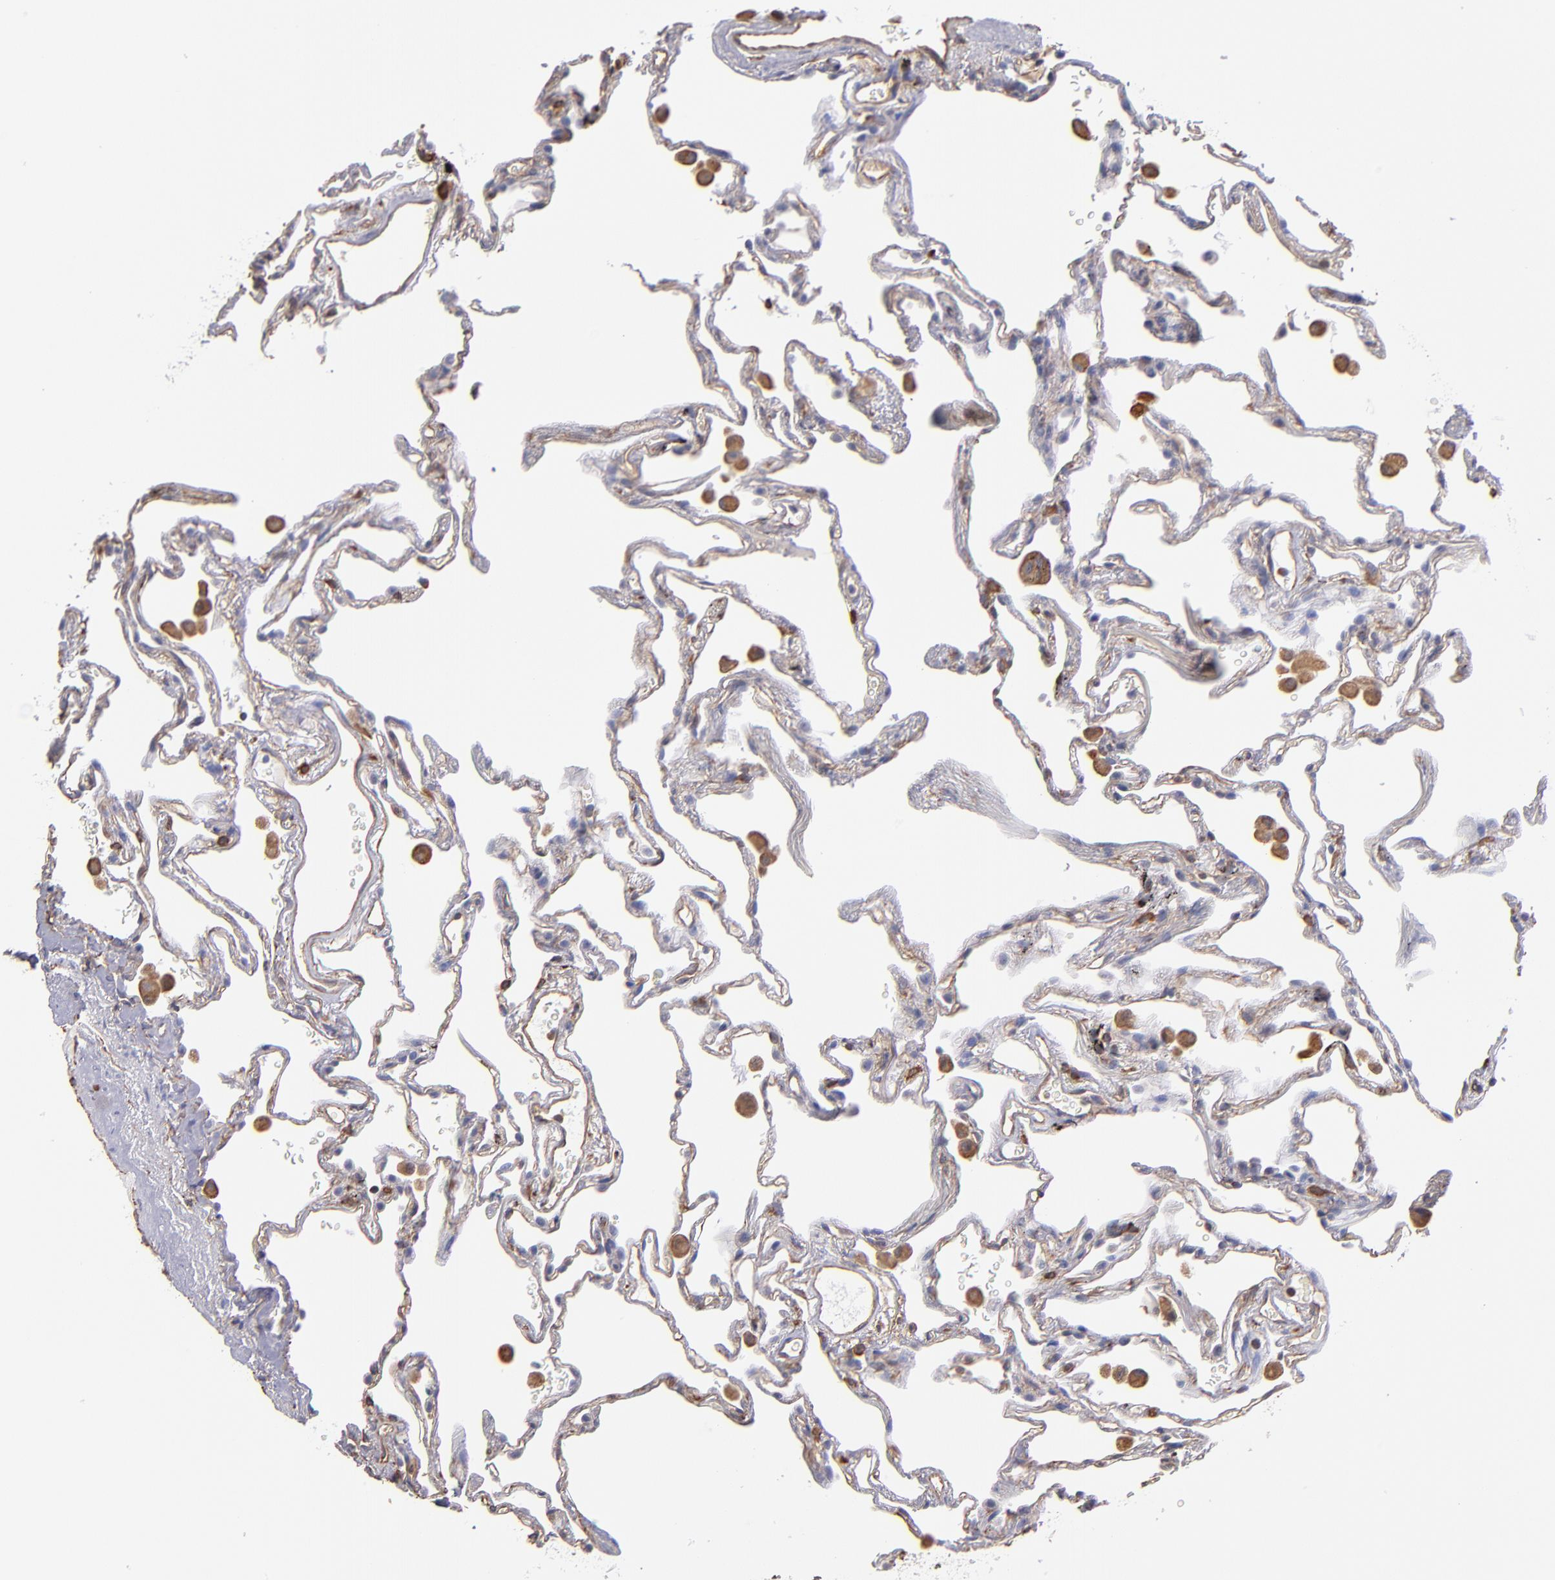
{"staining": {"intensity": "negative", "quantity": "none", "location": "none"}, "tissue": "lung", "cell_type": "Alveolar cells", "image_type": "normal", "snomed": [{"axis": "morphology", "description": "Normal tissue, NOS"}, {"axis": "morphology", "description": "Inflammation, NOS"}, {"axis": "topography", "description": "Lung"}], "caption": "Immunohistochemistry histopathology image of normal lung: human lung stained with DAB (3,3'-diaminobenzidine) reveals no significant protein staining in alveolar cells.", "gene": "ABCC1", "patient": {"sex": "male", "age": 69}}